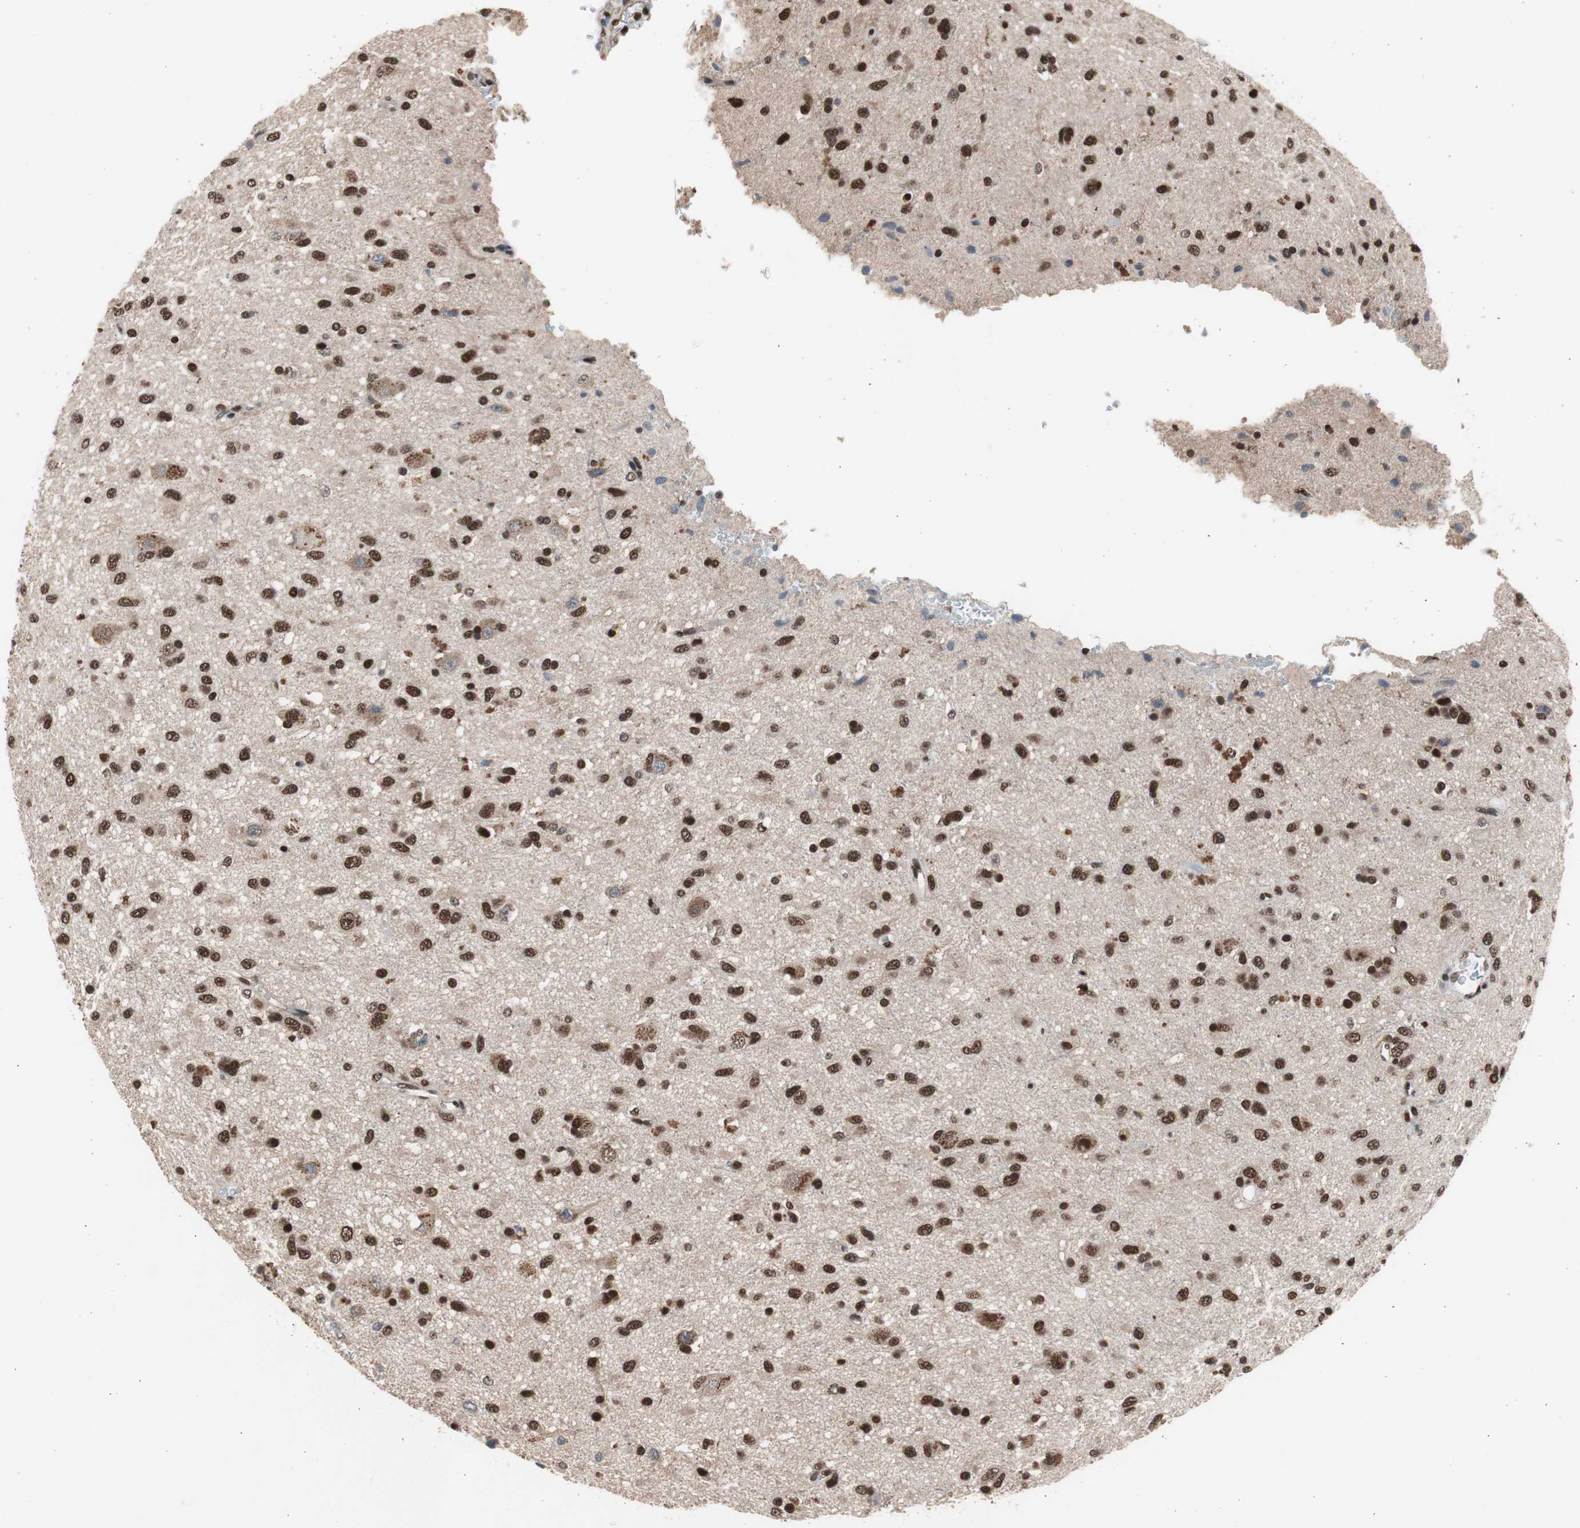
{"staining": {"intensity": "strong", "quantity": ">75%", "location": "nuclear"}, "tissue": "glioma", "cell_type": "Tumor cells", "image_type": "cancer", "snomed": [{"axis": "morphology", "description": "Glioma, malignant, Low grade"}, {"axis": "topography", "description": "Brain"}], "caption": "Glioma tissue demonstrates strong nuclear expression in approximately >75% of tumor cells, visualized by immunohistochemistry. (DAB = brown stain, brightfield microscopy at high magnification).", "gene": "RPA1", "patient": {"sex": "male", "age": 77}}